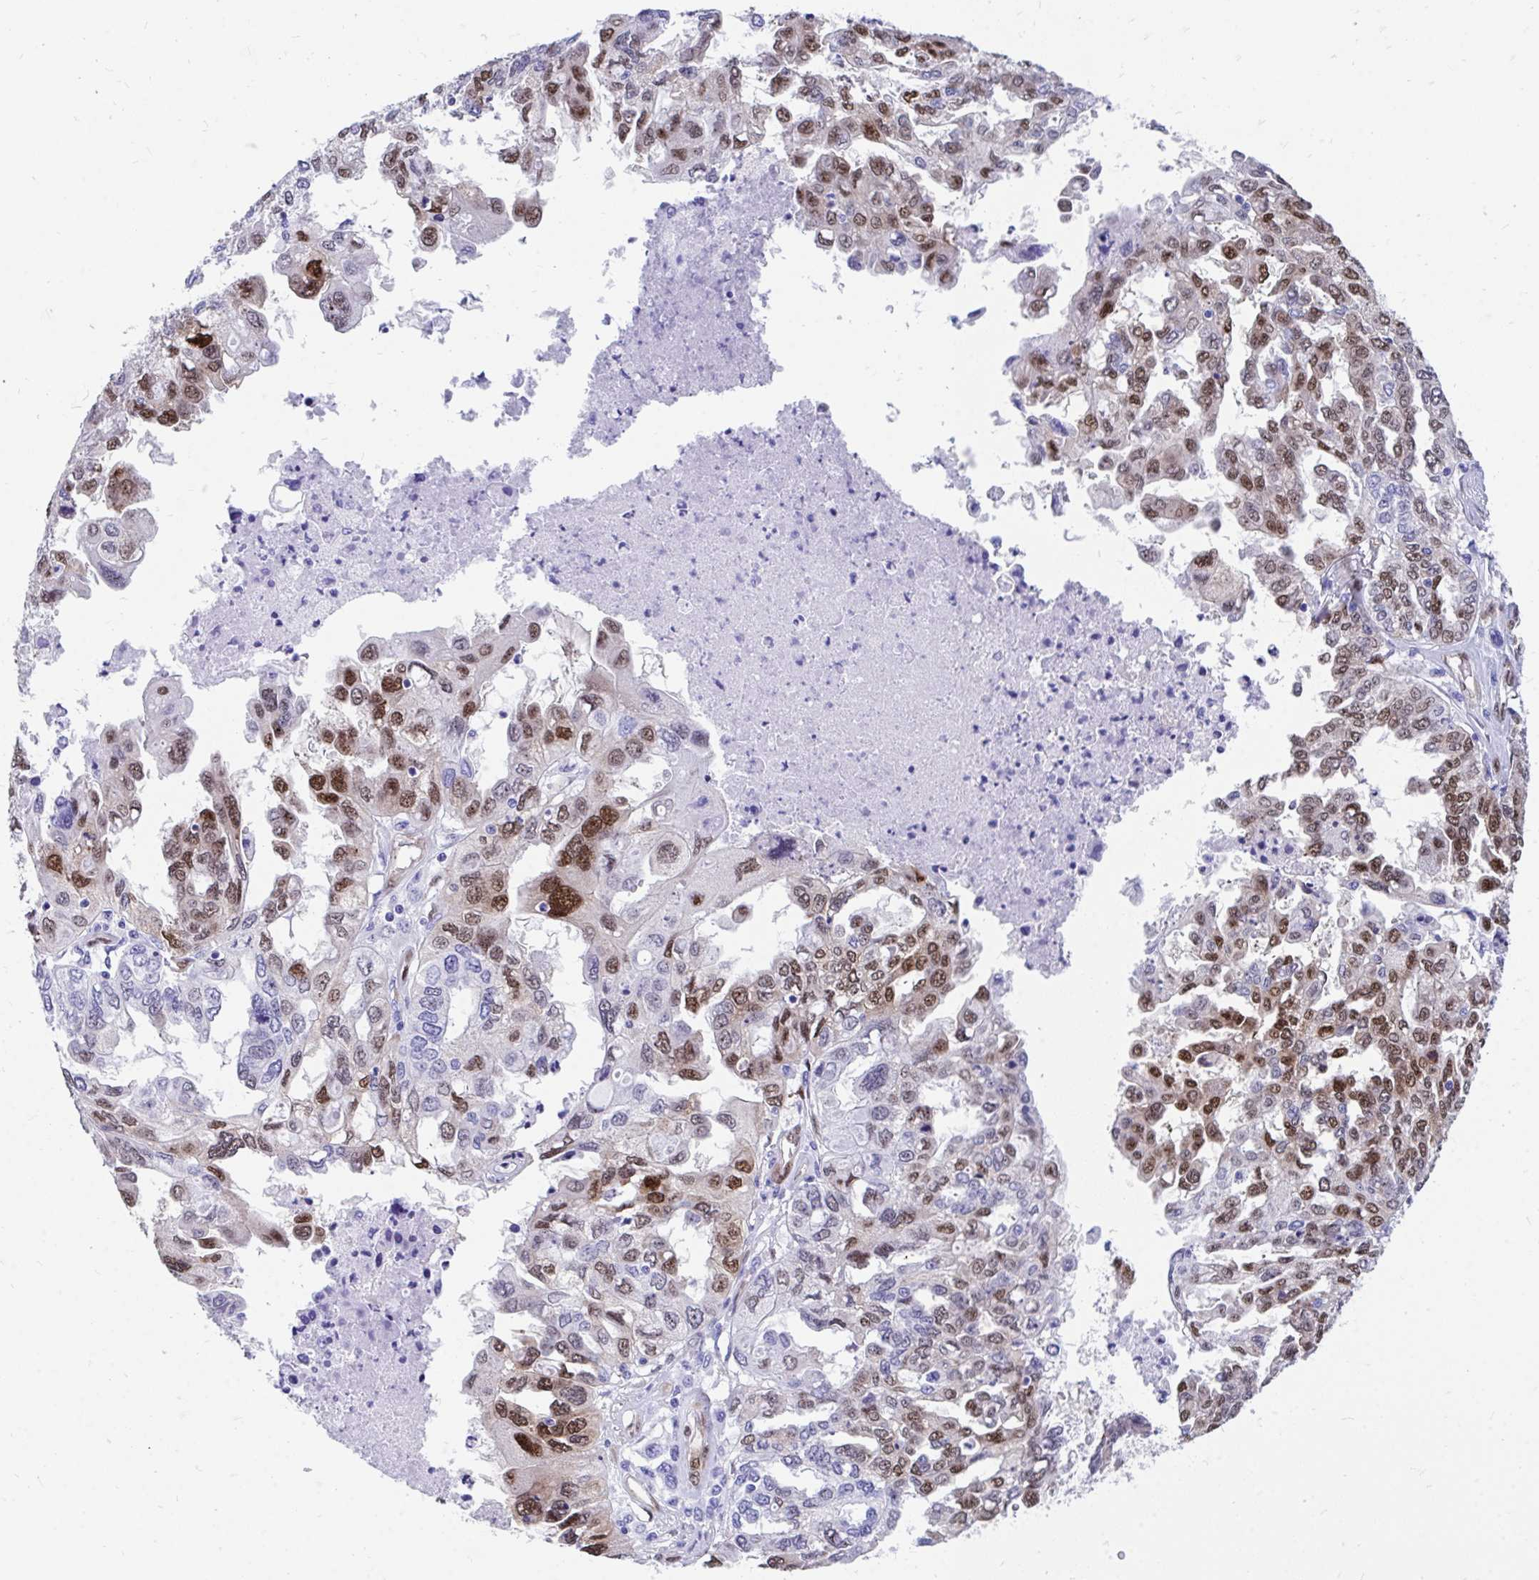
{"staining": {"intensity": "strong", "quantity": "25%-75%", "location": "nuclear"}, "tissue": "ovarian cancer", "cell_type": "Tumor cells", "image_type": "cancer", "snomed": [{"axis": "morphology", "description": "Cystadenocarcinoma, serous, NOS"}, {"axis": "topography", "description": "Ovary"}], "caption": "Immunohistochemical staining of ovarian cancer (serous cystadenocarcinoma) reveals strong nuclear protein expression in about 25%-75% of tumor cells.", "gene": "RBPMS", "patient": {"sex": "female", "age": 53}}